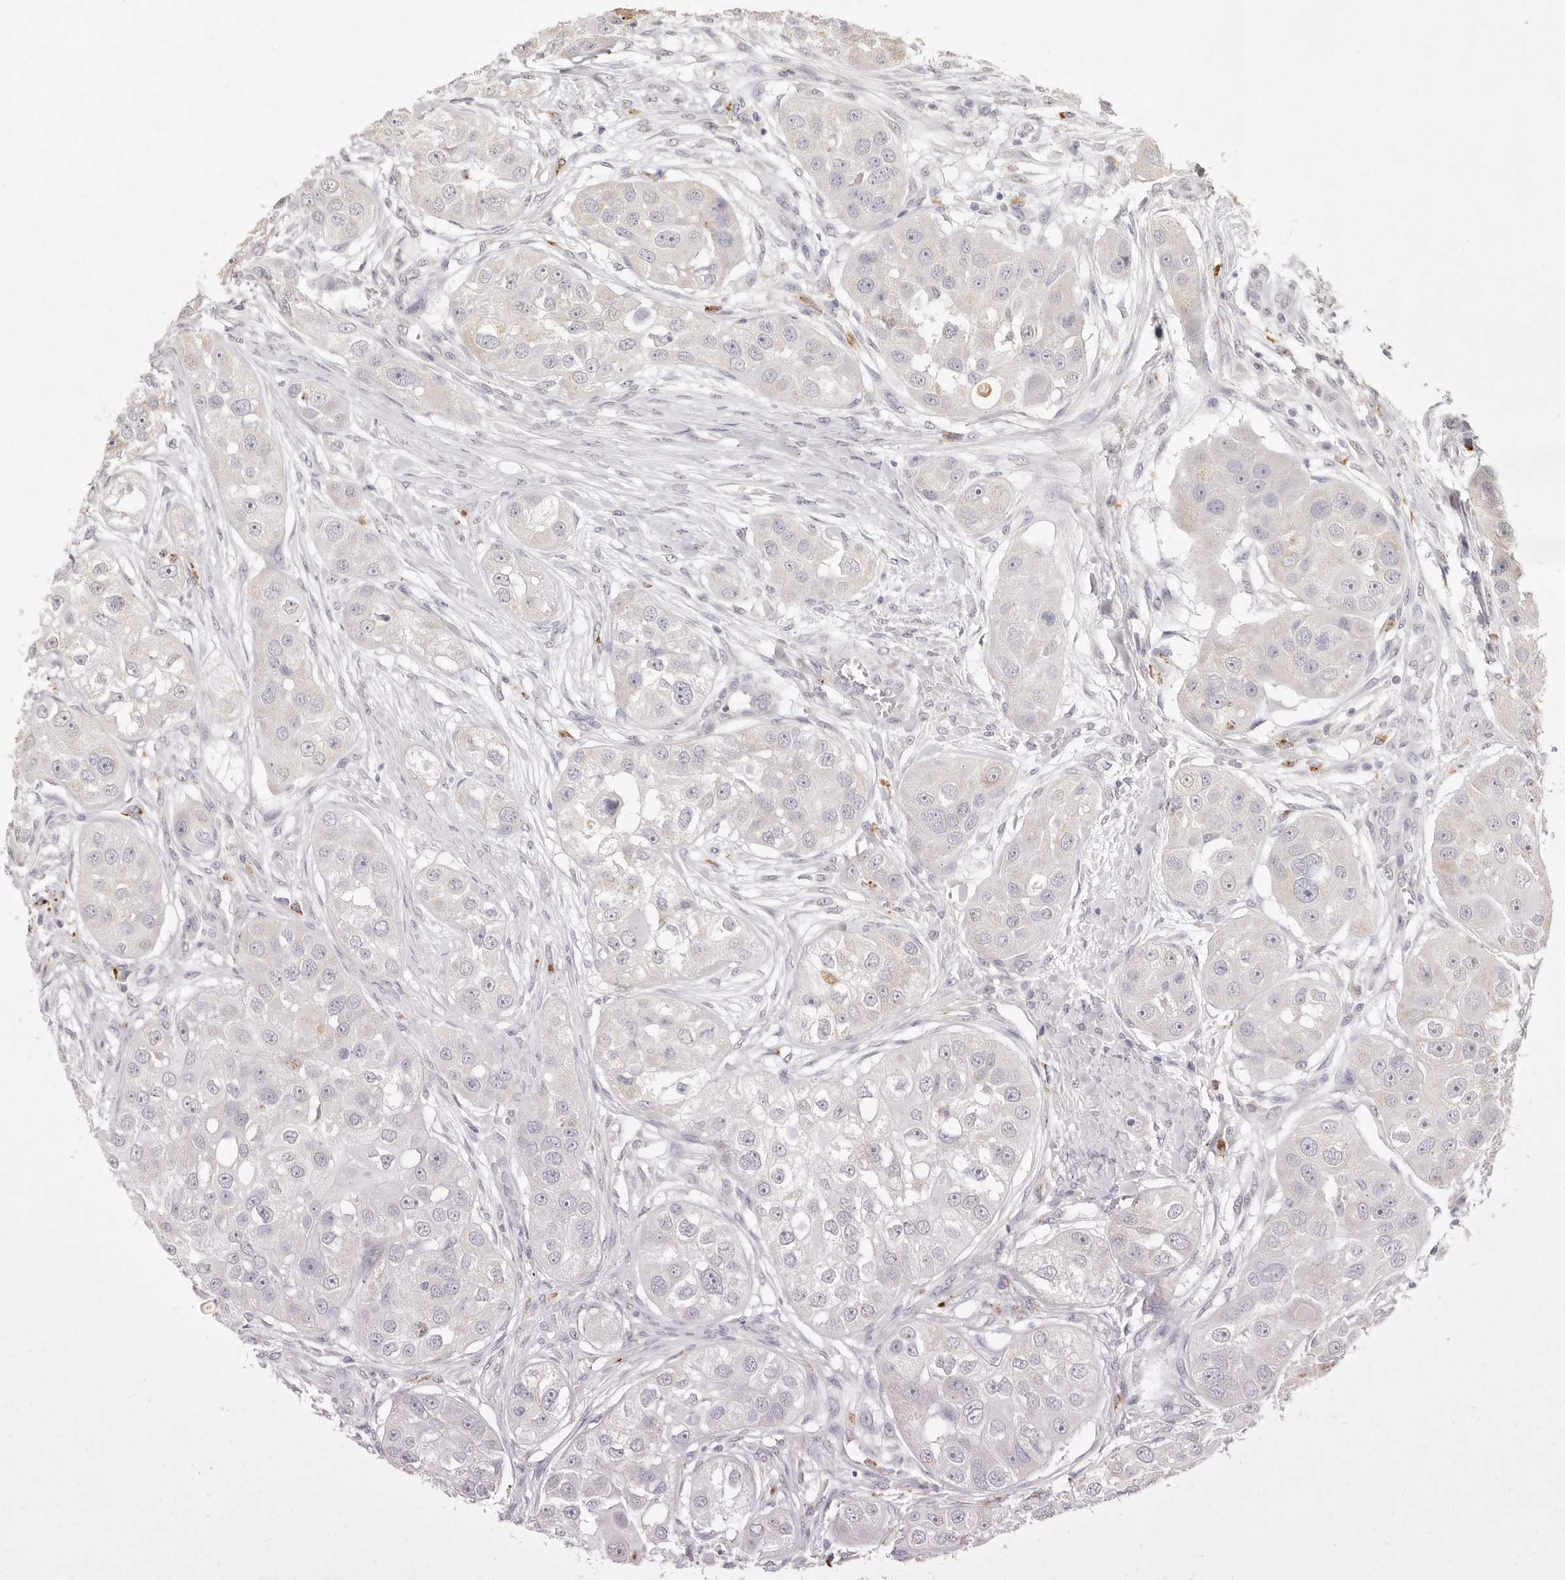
{"staining": {"intensity": "negative", "quantity": "none", "location": "none"}, "tissue": "head and neck cancer", "cell_type": "Tumor cells", "image_type": "cancer", "snomed": [{"axis": "morphology", "description": "Normal tissue, NOS"}, {"axis": "morphology", "description": "Squamous cell carcinoma, NOS"}, {"axis": "topography", "description": "Skeletal muscle"}, {"axis": "topography", "description": "Head-Neck"}], "caption": "A high-resolution micrograph shows immunohistochemistry (IHC) staining of head and neck cancer, which exhibits no significant staining in tumor cells. (Immunohistochemistry, brightfield microscopy, high magnification).", "gene": "FAM185A", "patient": {"sex": "male", "age": 51}}